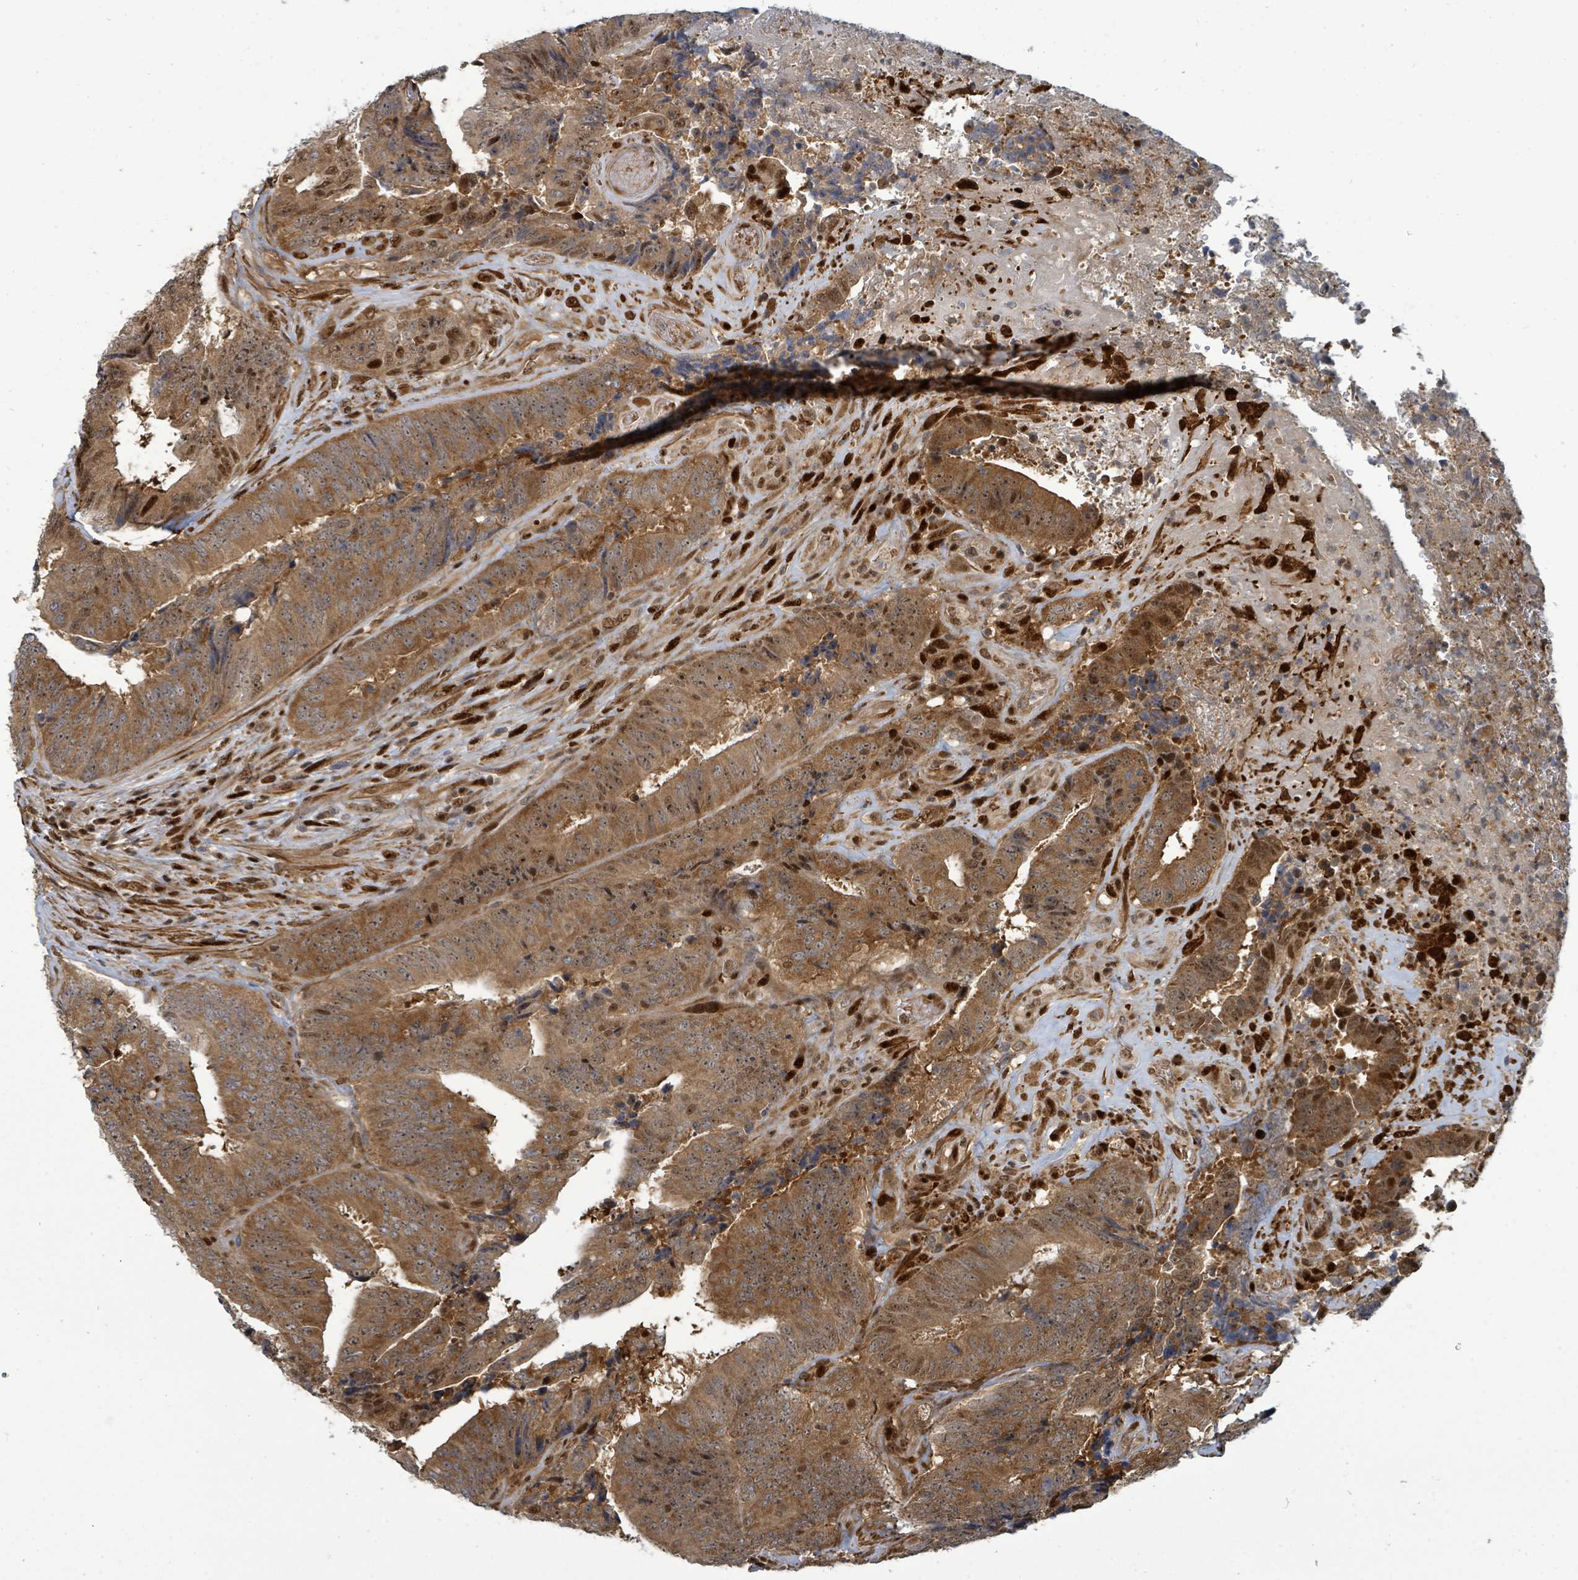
{"staining": {"intensity": "moderate", "quantity": ">75%", "location": "cytoplasmic/membranous,nuclear"}, "tissue": "colorectal cancer", "cell_type": "Tumor cells", "image_type": "cancer", "snomed": [{"axis": "morphology", "description": "Adenocarcinoma, NOS"}, {"axis": "topography", "description": "Rectum"}], "caption": "A histopathology image of colorectal adenocarcinoma stained for a protein reveals moderate cytoplasmic/membranous and nuclear brown staining in tumor cells.", "gene": "TRDMT1", "patient": {"sex": "male", "age": 72}}